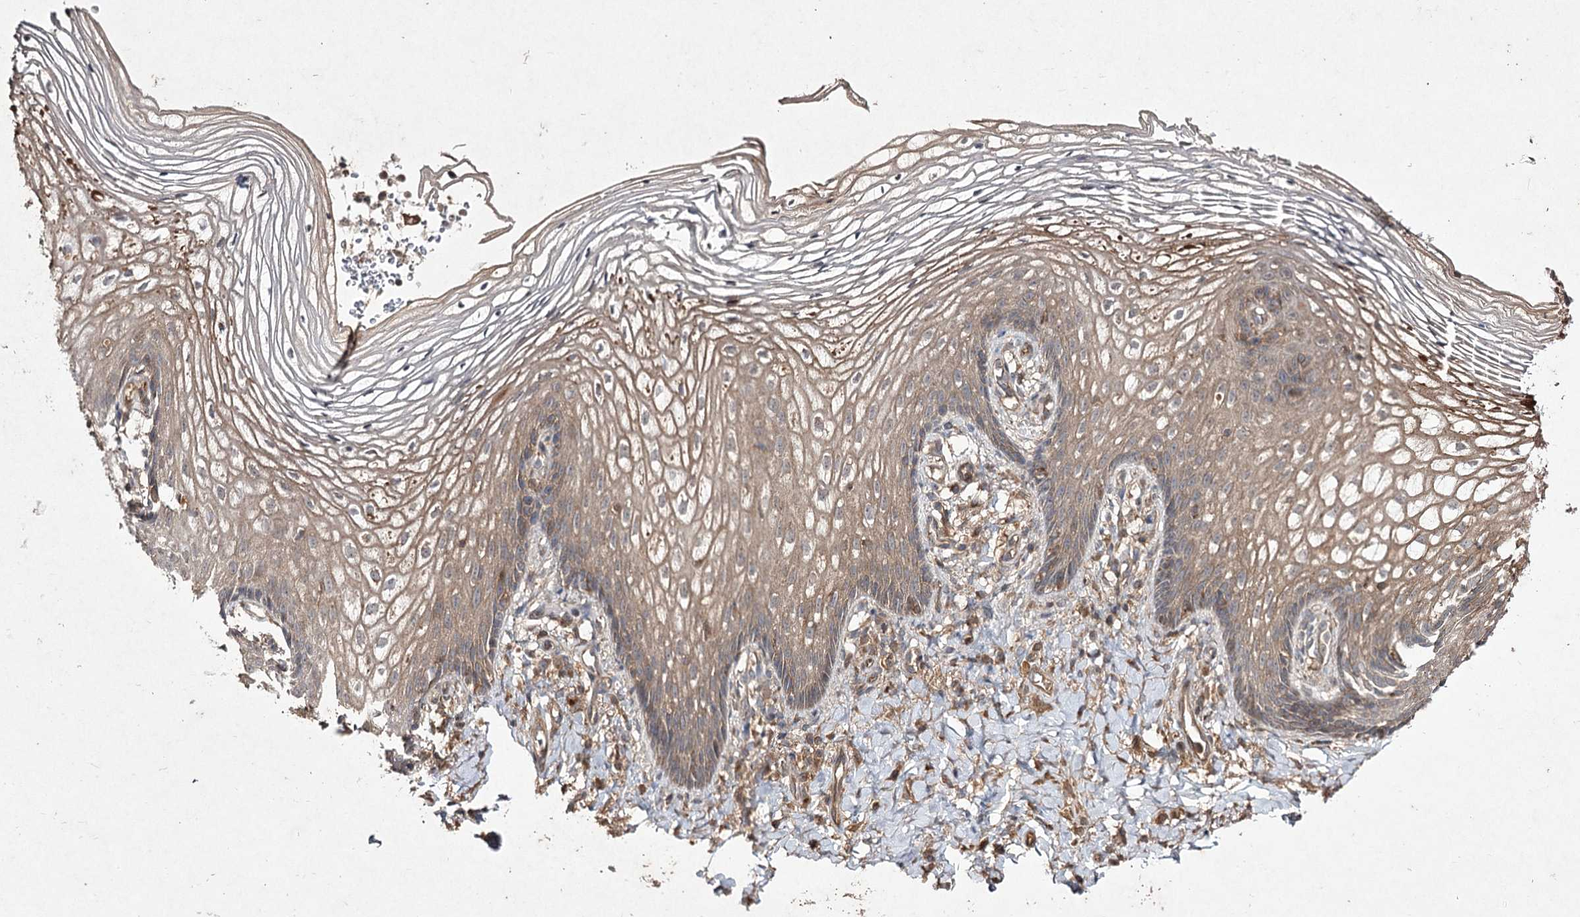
{"staining": {"intensity": "weak", "quantity": ">75%", "location": "cytoplasmic/membranous,nuclear"}, "tissue": "vagina", "cell_type": "Squamous epithelial cells", "image_type": "normal", "snomed": [{"axis": "morphology", "description": "Normal tissue, NOS"}, {"axis": "topography", "description": "Vagina"}], "caption": "This is an image of IHC staining of benign vagina, which shows weak expression in the cytoplasmic/membranous,nuclear of squamous epithelial cells.", "gene": "FANCL", "patient": {"sex": "female", "age": 60}}